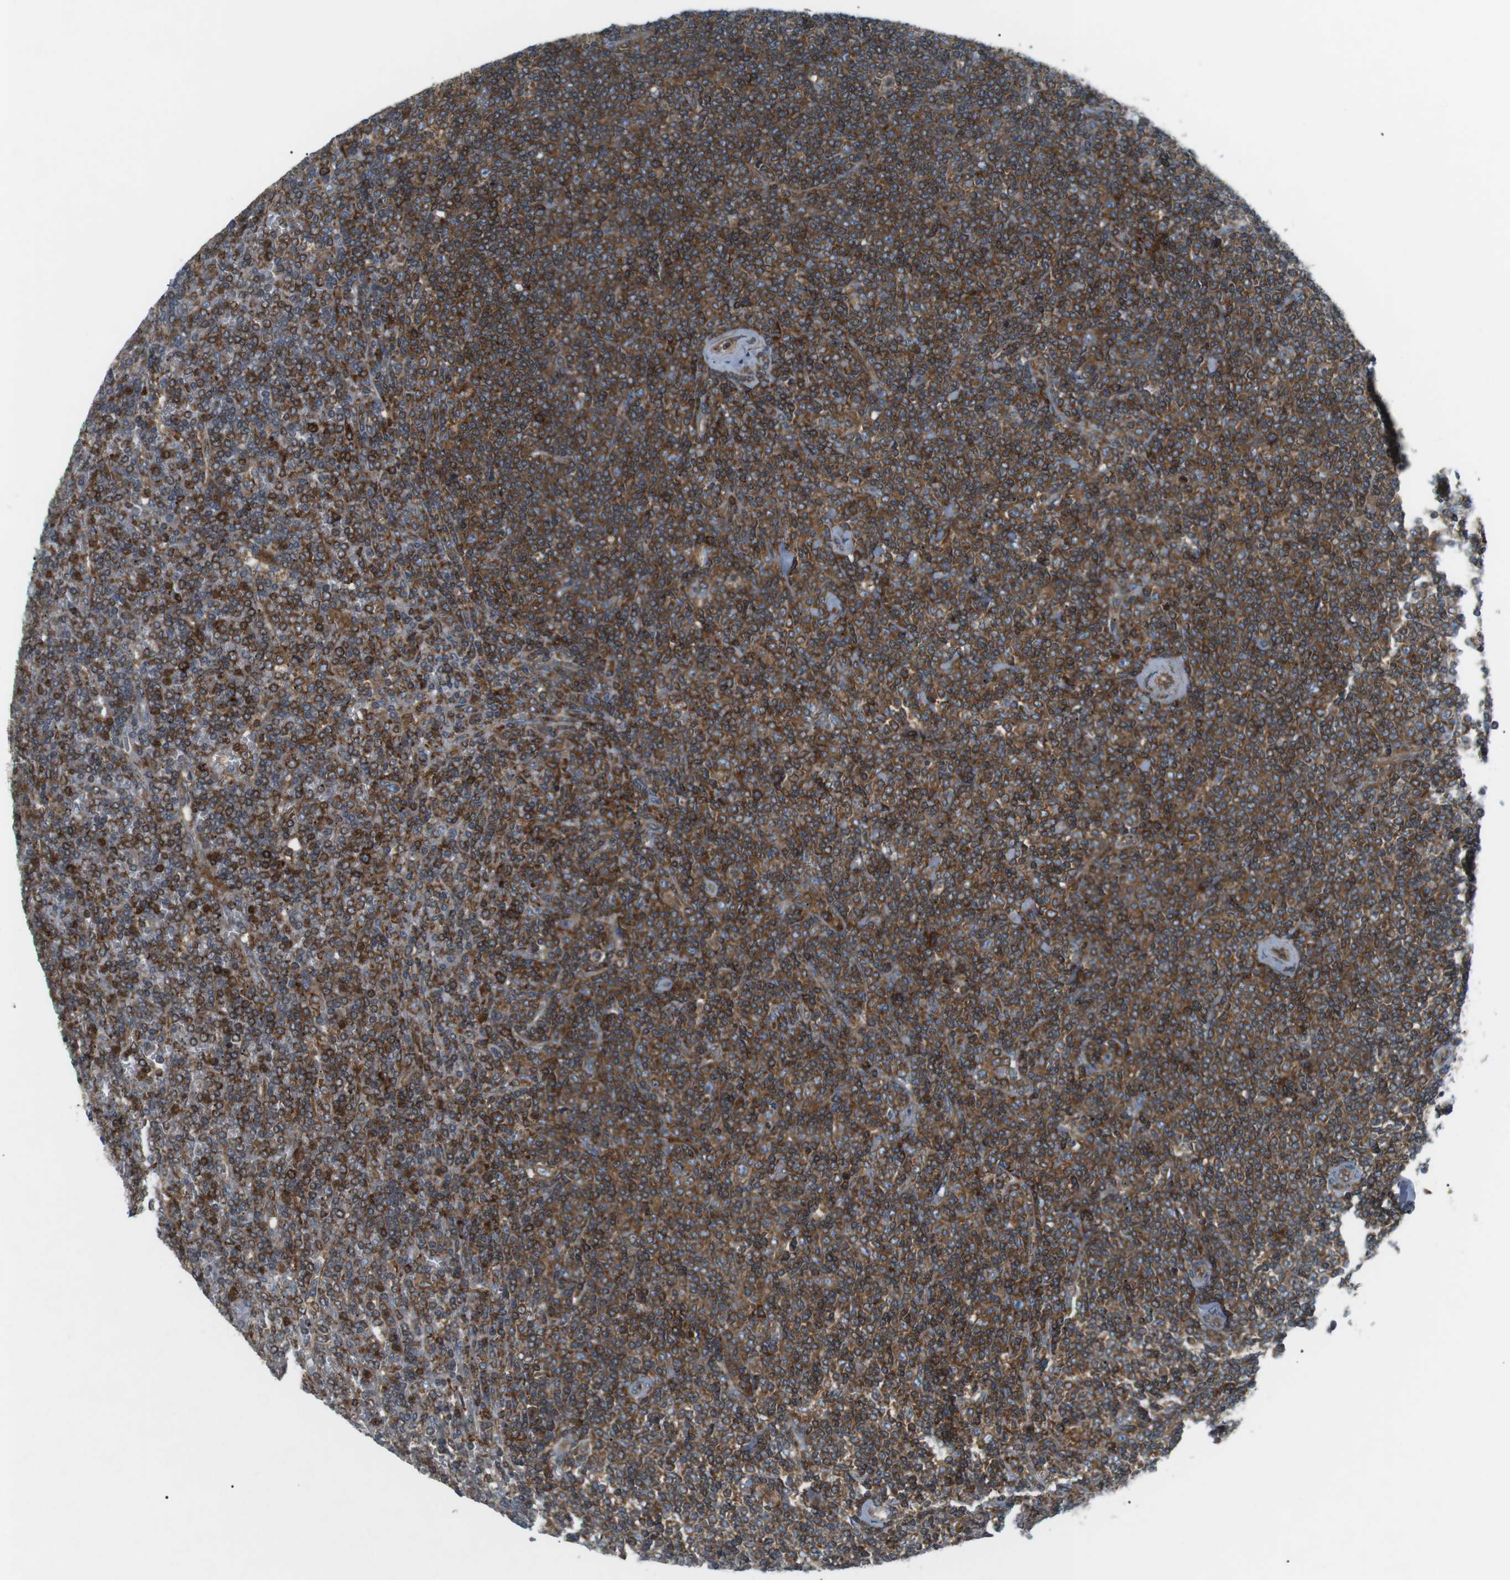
{"staining": {"intensity": "strong", "quantity": ">75%", "location": "cytoplasmic/membranous"}, "tissue": "lymphoma", "cell_type": "Tumor cells", "image_type": "cancer", "snomed": [{"axis": "morphology", "description": "Malignant lymphoma, non-Hodgkin's type, Low grade"}, {"axis": "topography", "description": "Spleen"}], "caption": "Lymphoma stained with DAB IHC exhibits high levels of strong cytoplasmic/membranous expression in about >75% of tumor cells.", "gene": "FLII", "patient": {"sex": "female", "age": 19}}